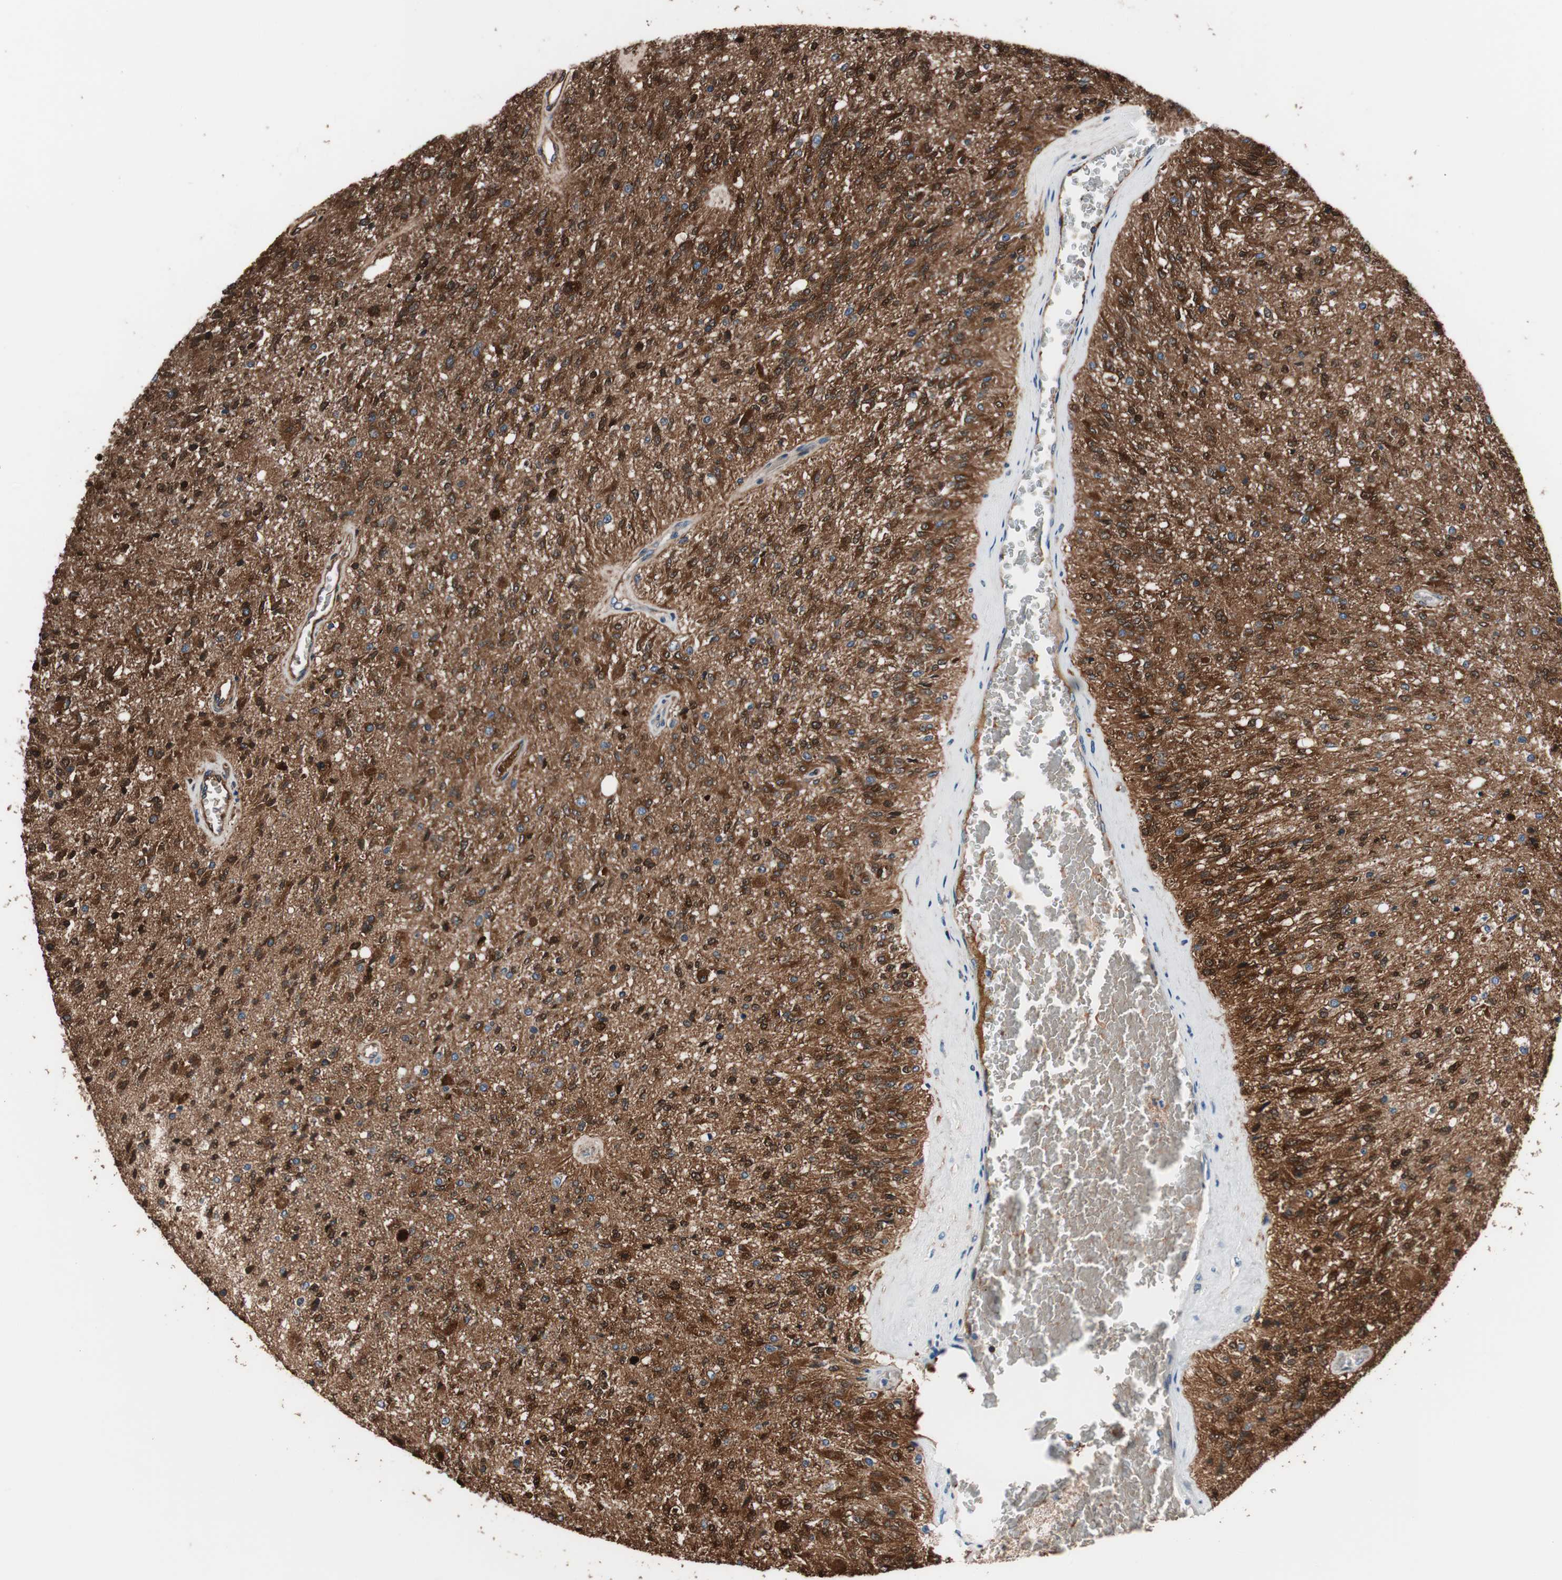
{"staining": {"intensity": "strong", "quantity": "<25%", "location": "cytoplasmic/membranous,nuclear"}, "tissue": "glioma", "cell_type": "Tumor cells", "image_type": "cancer", "snomed": [{"axis": "morphology", "description": "Normal tissue, NOS"}, {"axis": "morphology", "description": "Glioma, malignant, High grade"}, {"axis": "topography", "description": "Cerebral cortex"}], "caption": "Human glioma stained for a protein (brown) demonstrates strong cytoplasmic/membranous and nuclear positive positivity in approximately <25% of tumor cells.", "gene": "PRDX2", "patient": {"sex": "male", "age": 77}}